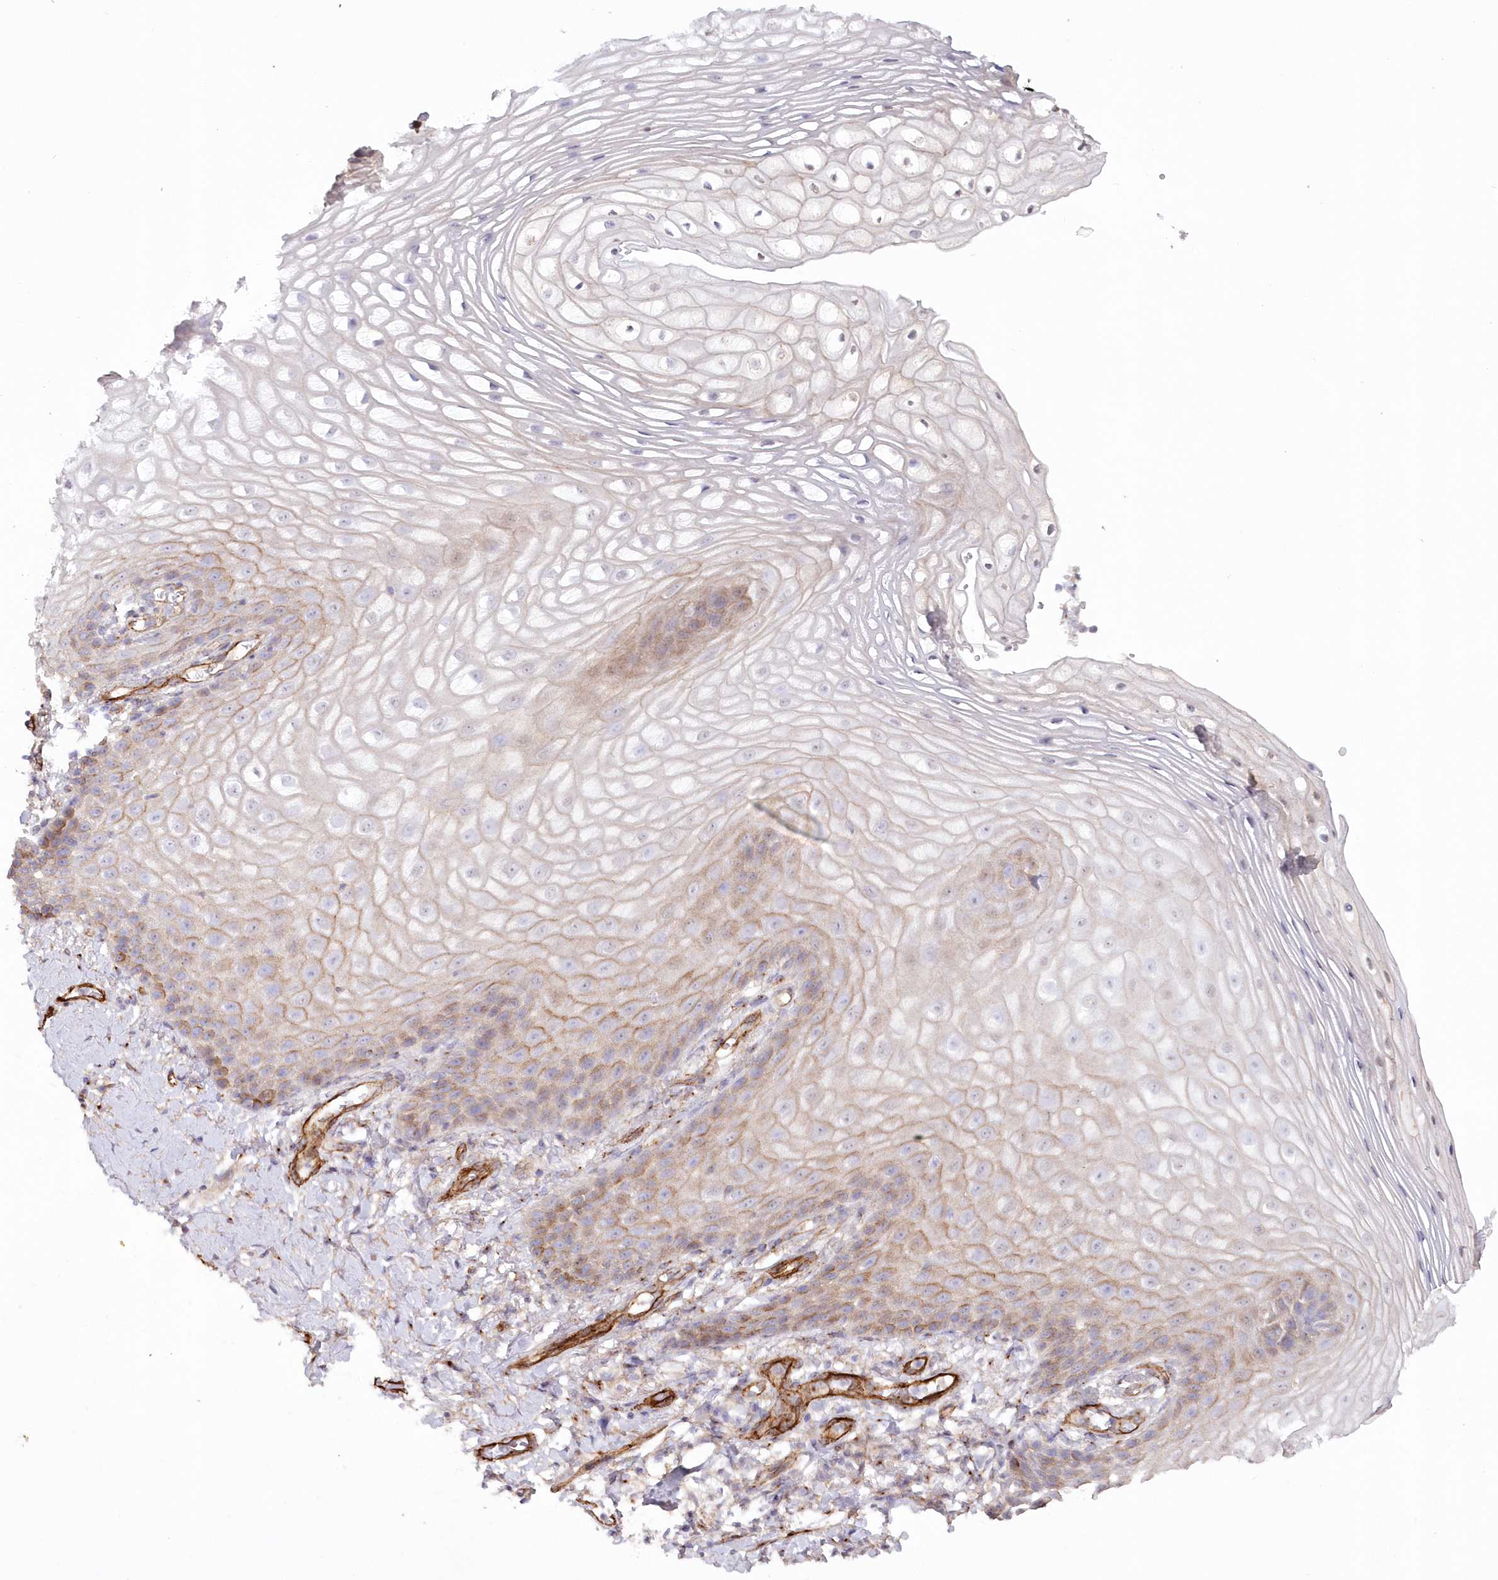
{"staining": {"intensity": "moderate", "quantity": "<25%", "location": "cytoplasmic/membranous"}, "tissue": "vagina", "cell_type": "Squamous epithelial cells", "image_type": "normal", "snomed": [{"axis": "morphology", "description": "Normal tissue, NOS"}, {"axis": "topography", "description": "Vagina"}], "caption": "Unremarkable vagina displays moderate cytoplasmic/membranous staining in approximately <25% of squamous epithelial cells.", "gene": "RAB11FIP5", "patient": {"sex": "female", "age": 60}}